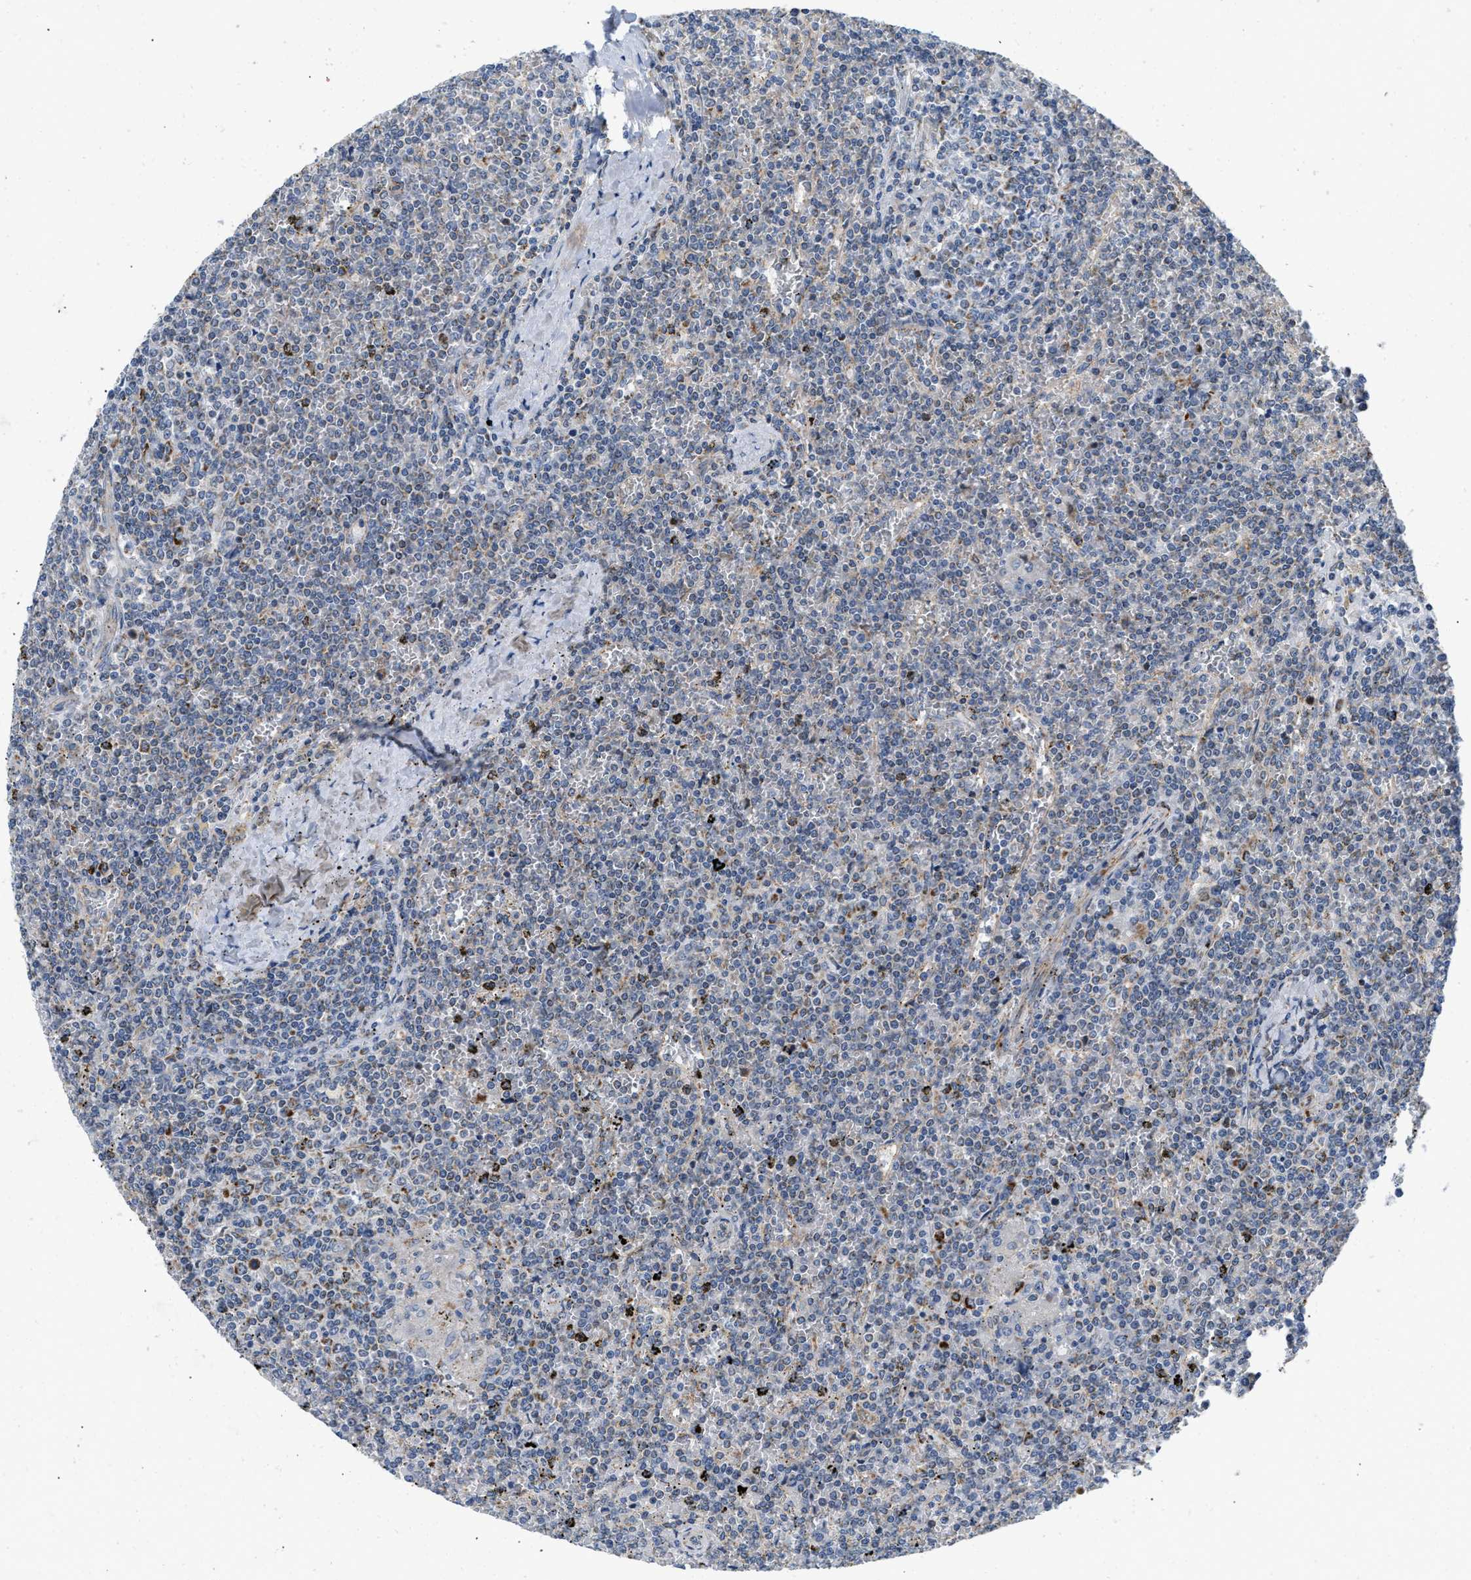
{"staining": {"intensity": "negative", "quantity": "none", "location": "none"}, "tissue": "lymphoma", "cell_type": "Tumor cells", "image_type": "cancer", "snomed": [{"axis": "morphology", "description": "Malignant lymphoma, non-Hodgkin's type, Low grade"}, {"axis": "topography", "description": "Spleen"}], "caption": "Malignant lymphoma, non-Hodgkin's type (low-grade) was stained to show a protein in brown. There is no significant staining in tumor cells.", "gene": "AKAP1", "patient": {"sex": "female", "age": 19}}